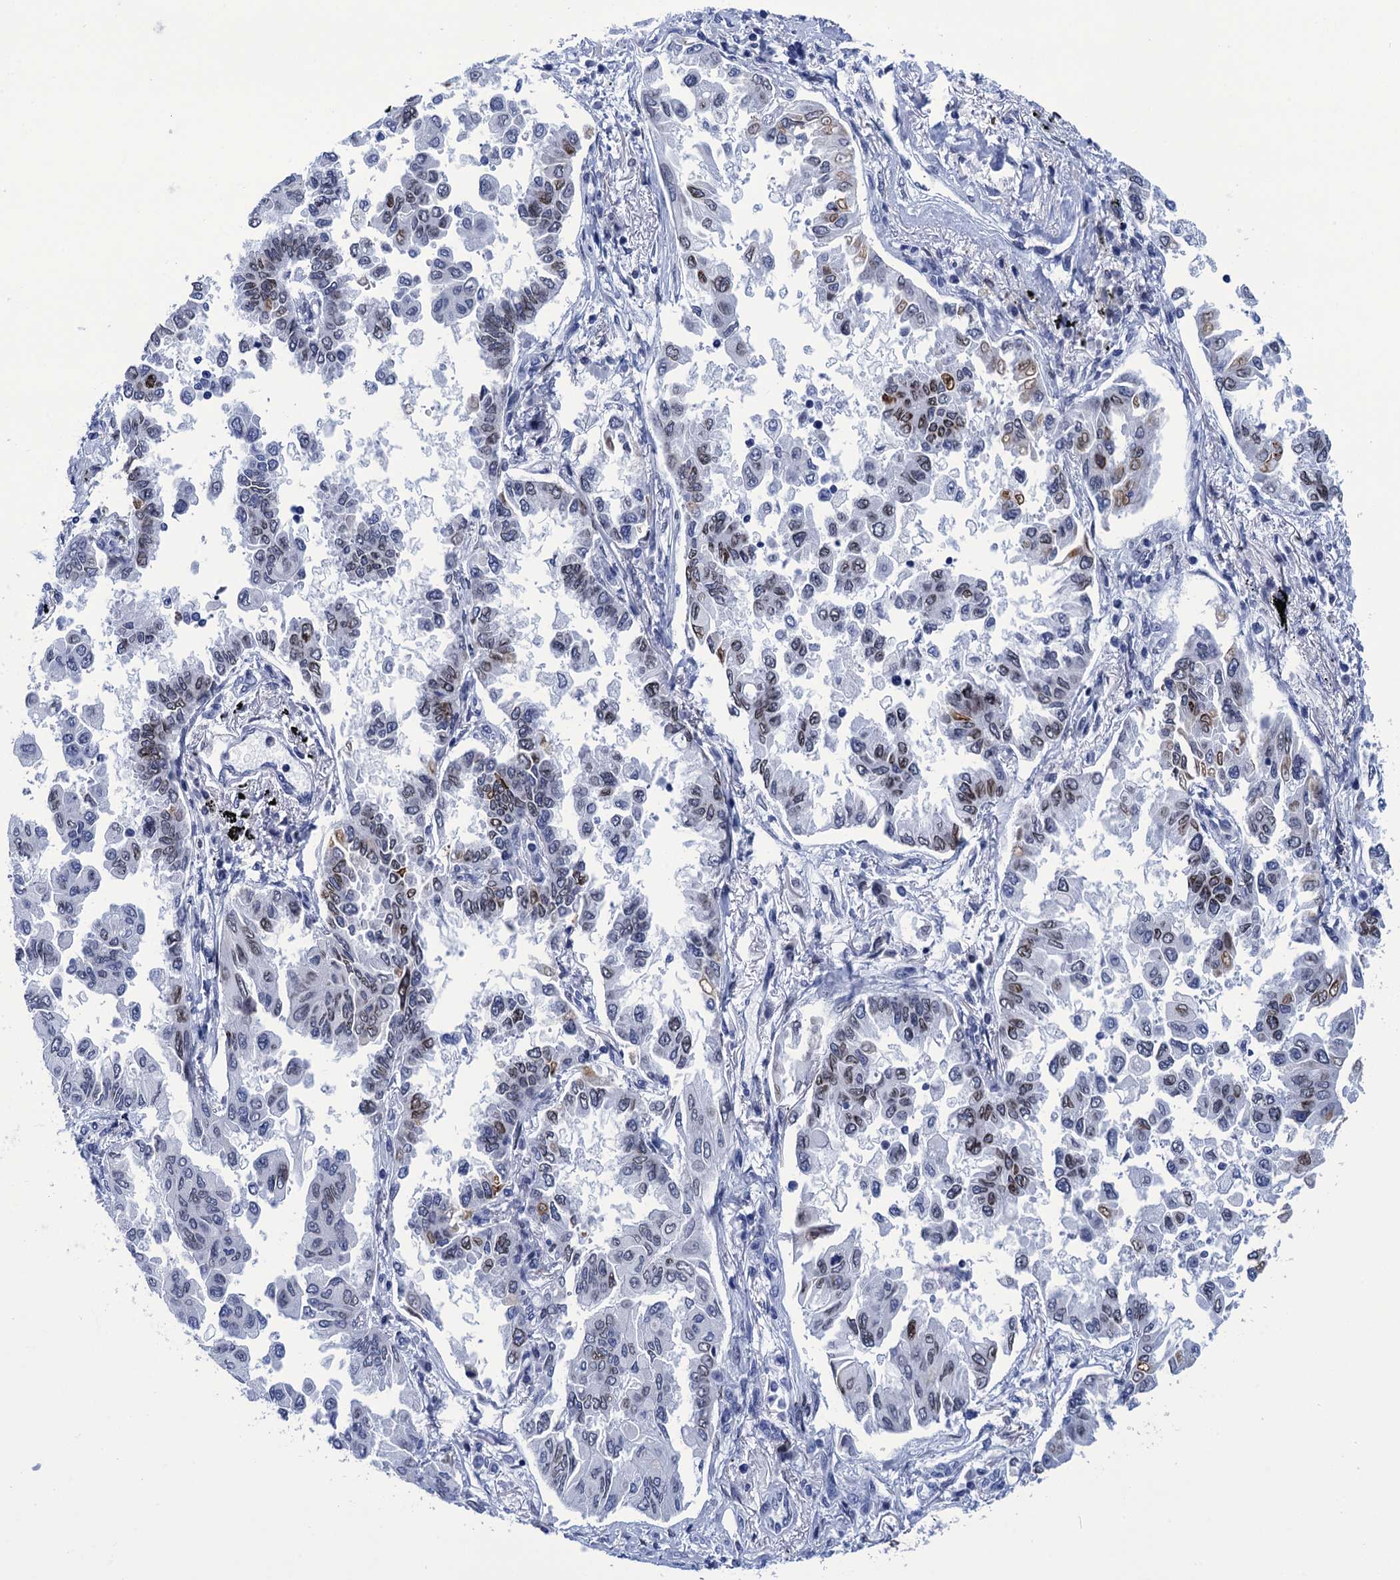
{"staining": {"intensity": "moderate", "quantity": "<25%", "location": "nuclear"}, "tissue": "lung cancer", "cell_type": "Tumor cells", "image_type": "cancer", "snomed": [{"axis": "morphology", "description": "Adenocarcinoma, NOS"}, {"axis": "topography", "description": "Lung"}], "caption": "Adenocarcinoma (lung) tissue shows moderate nuclear staining in approximately <25% of tumor cells, visualized by immunohistochemistry. The staining was performed using DAB (3,3'-diaminobenzidine), with brown indicating positive protein expression. Nuclei are stained blue with hematoxylin.", "gene": "METTL25", "patient": {"sex": "female", "age": 67}}